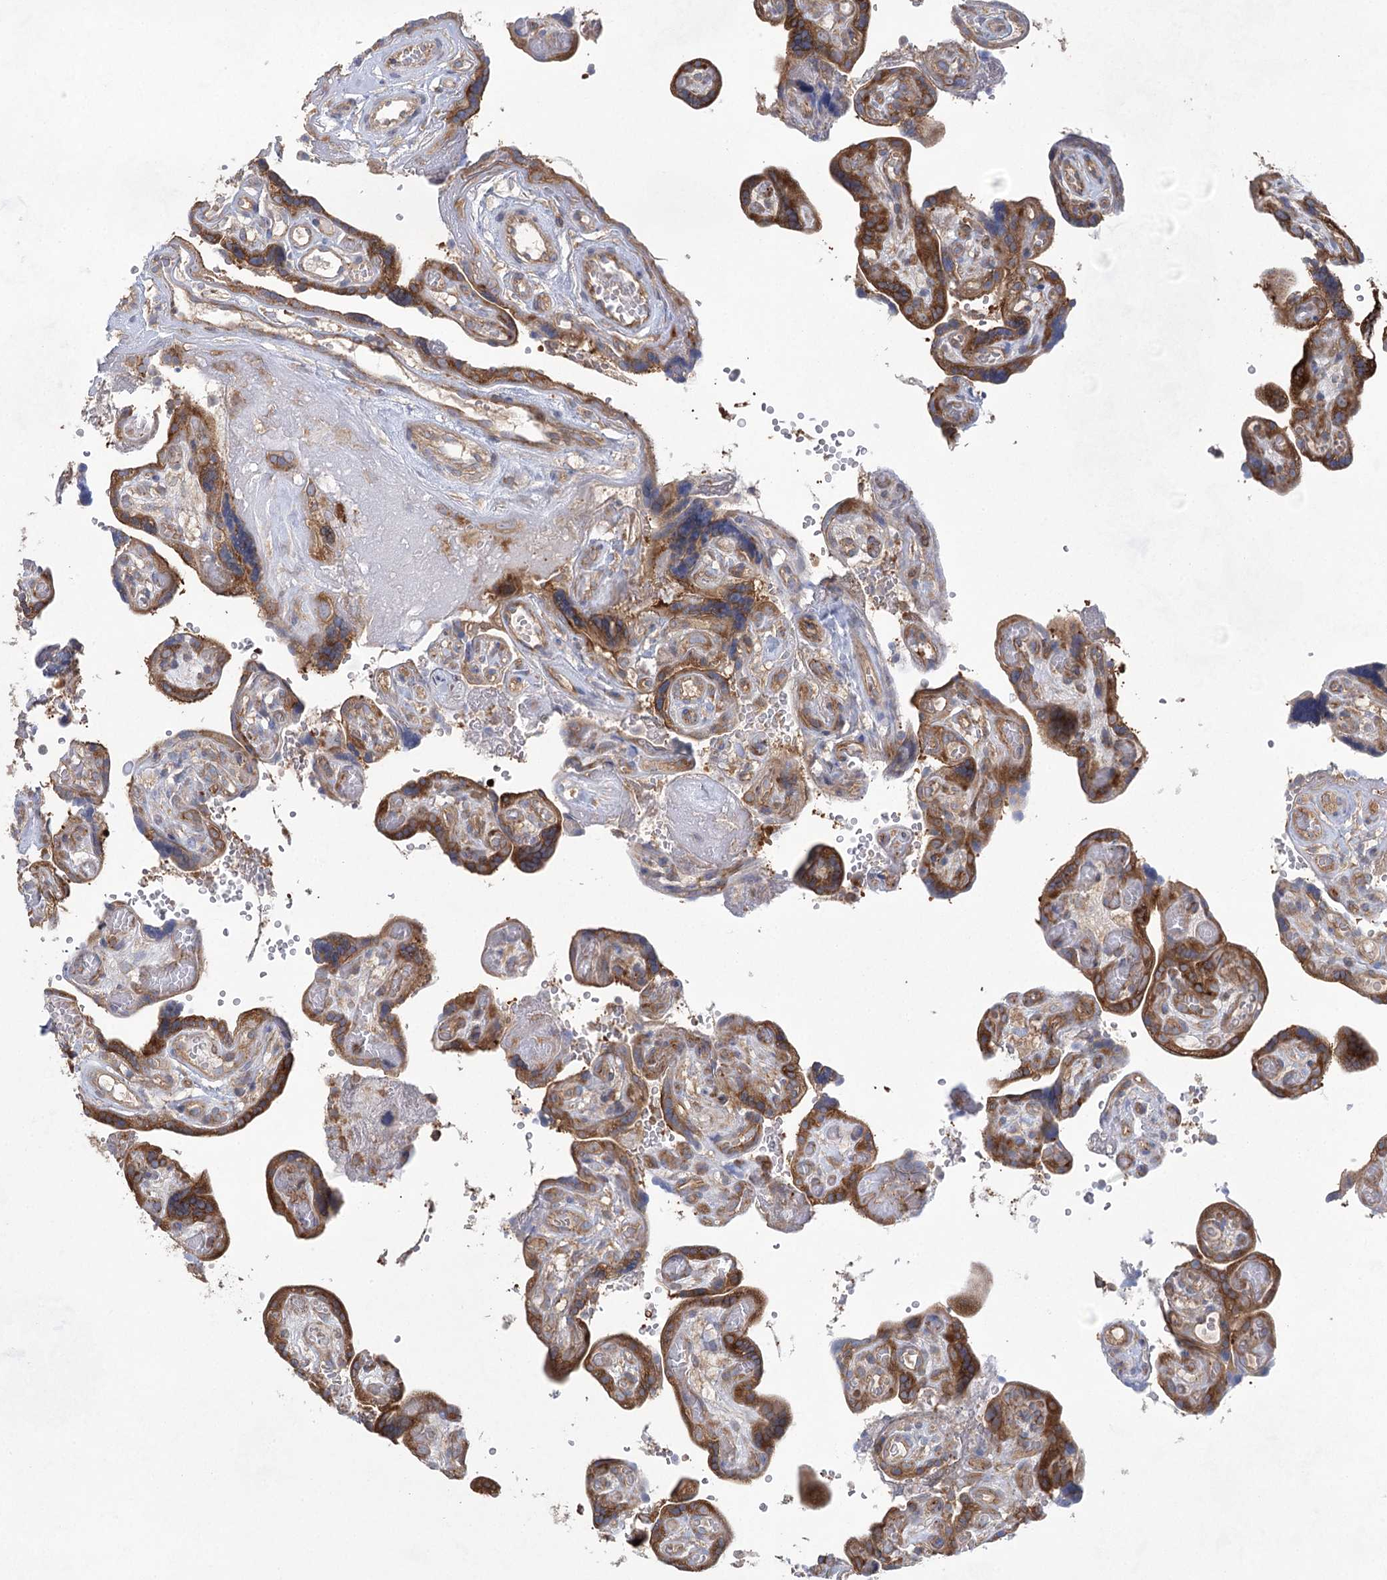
{"staining": {"intensity": "strong", "quantity": ">75%", "location": "cytoplasmic/membranous"}, "tissue": "placenta", "cell_type": "Decidual cells", "image_type": "normal", "snomed": [{"axis": "morphology", "description": "Normal tissue, NOS"}, {"axis": "topography", "description": "Placenta"}], "caption": "The histopathology image demonstrates staining of unremarkable placenta, revealing strong cytoplasmic/membranous protein expression (brown color) within decidual cells.", "gene": "EIF3A", "patient": {"sex": "female", "age": 30}}